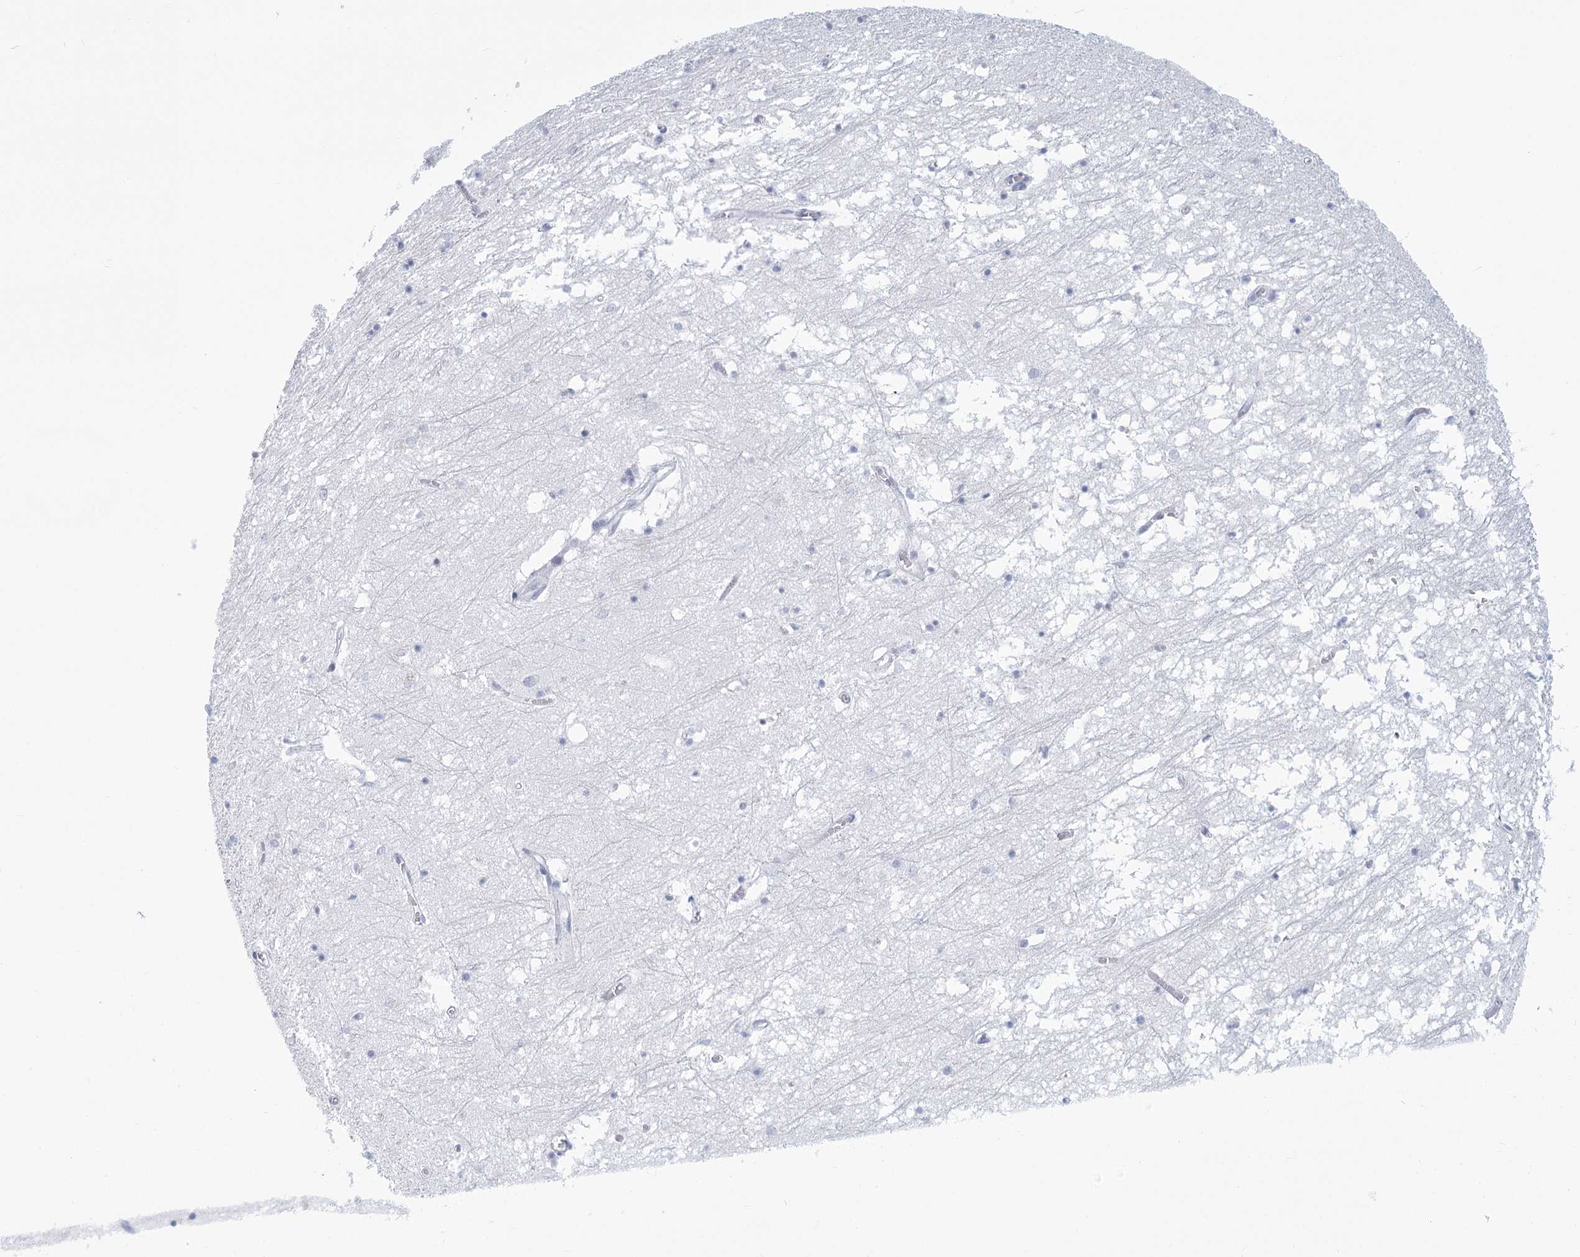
{"staining": {"intensity": "negative", "quantity": "none", "location": "none"}, "tissue": "hippocampus", "cell_type": "Glial cells", "image_type": "normal", "snomed": [{"axis": "morphology", "description": "Normal tissue, NOS"}, {"axis": "topography", "description": "Hippocampus"}], "caption": "A photomicrograph of human hippocampus is negative for staining in glial cells. (DAB immunohistochemistry (IHC), high magnification).", "gene": "WNT8B", "patient": {"sex": "male", "age": 70}}